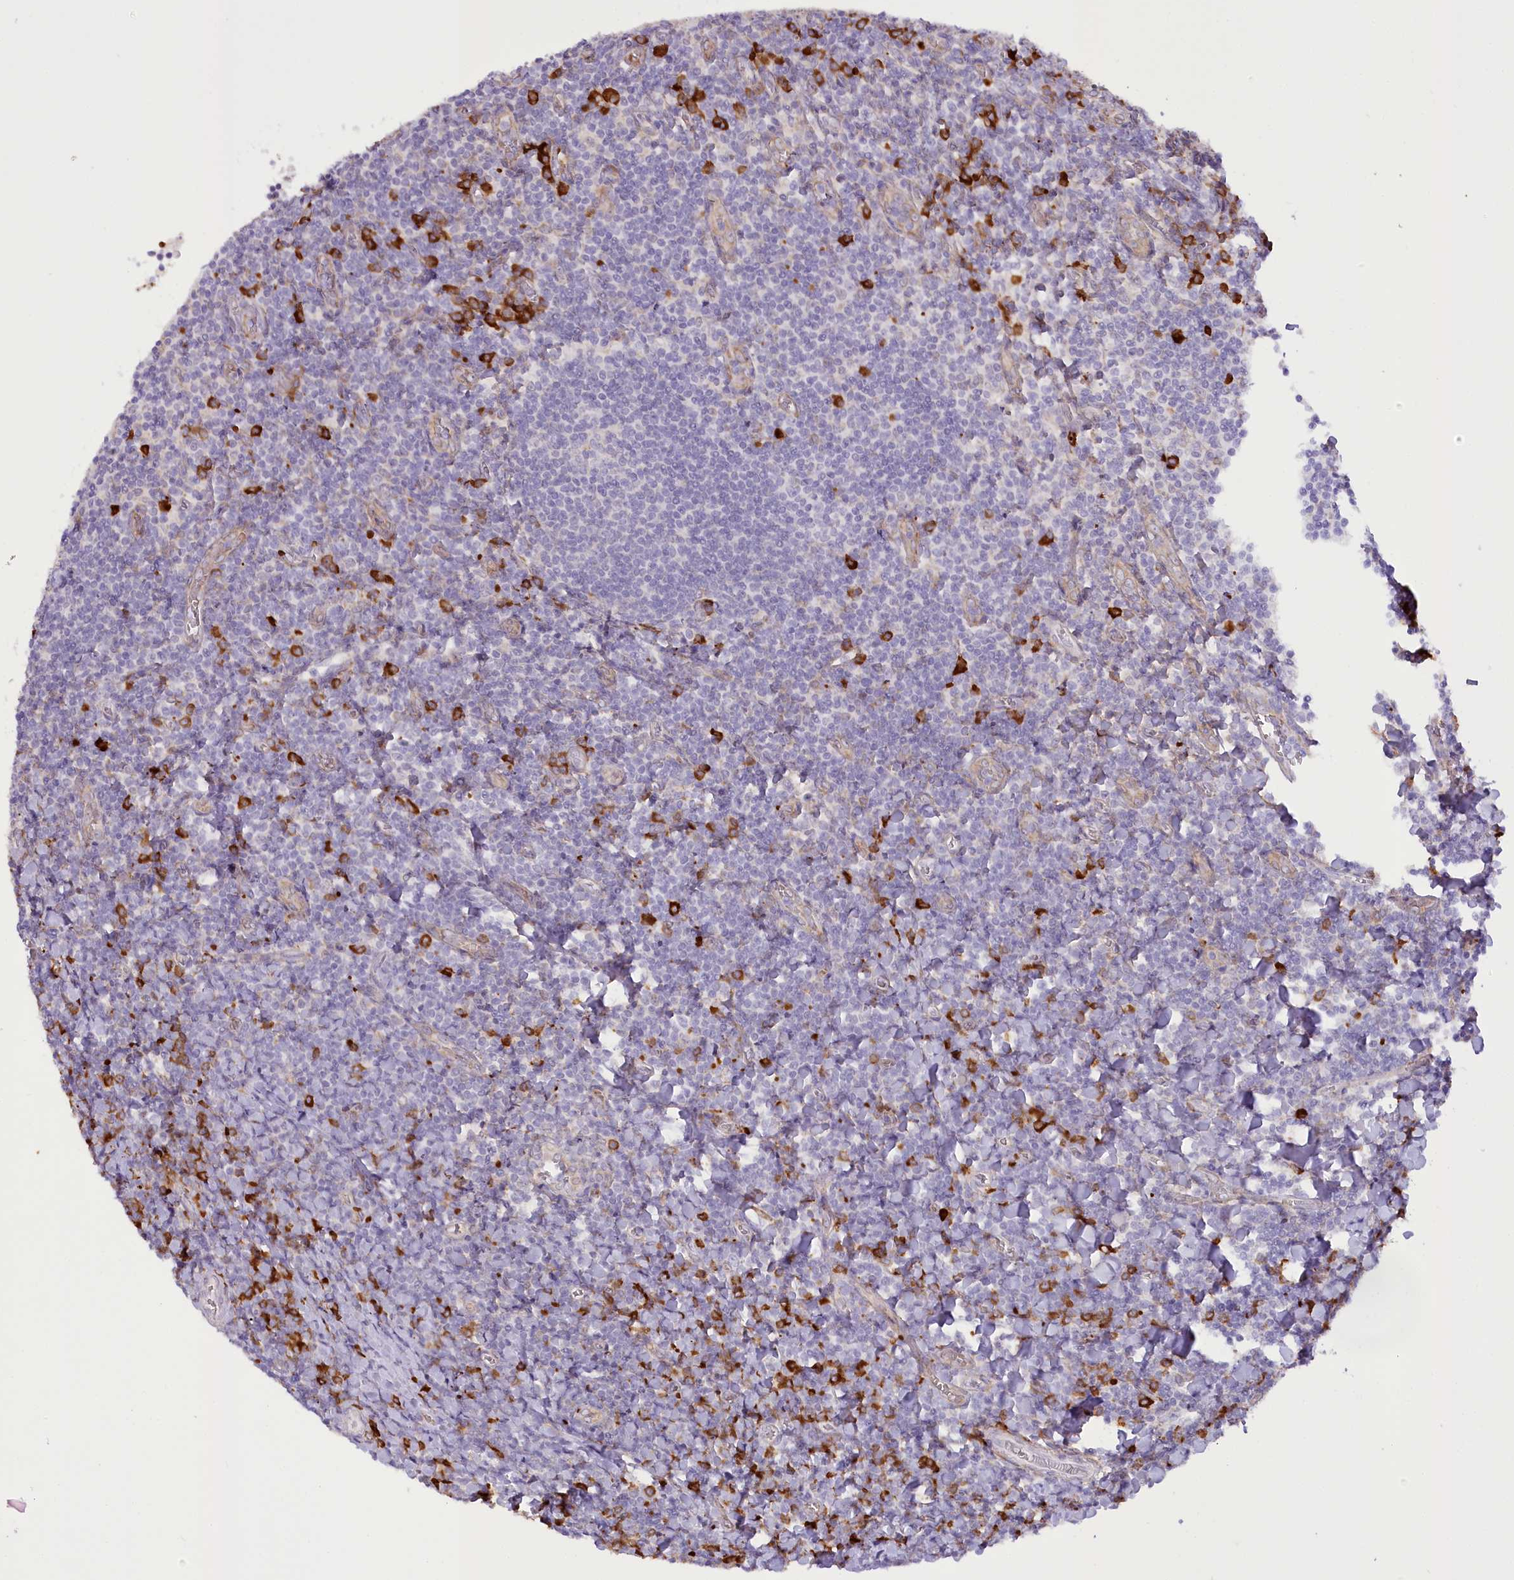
{"staining": {"intensity": "strong", "quantity": "<25%", "location": "cytoplasmic/membranous"}, "tissue": "tonsil", "cell_type": "Germinal center cells", "image_type": "normal", "snomed": [{"axis": "morphology", "description": "Normal tissue, NOS"}, {"axis": "topography", "description": "Tonsil"}], "caption": "Brown immunohistochemical staining in normal human tonsil demonstrates strong cytoplasmic/membranous expression in approximately <25% of germinal center cells. (DAB IHC with brightfield microscopy, high magnification).", "gene": "NCKAP5", "patient": {"sex": "male", "age": 27}}